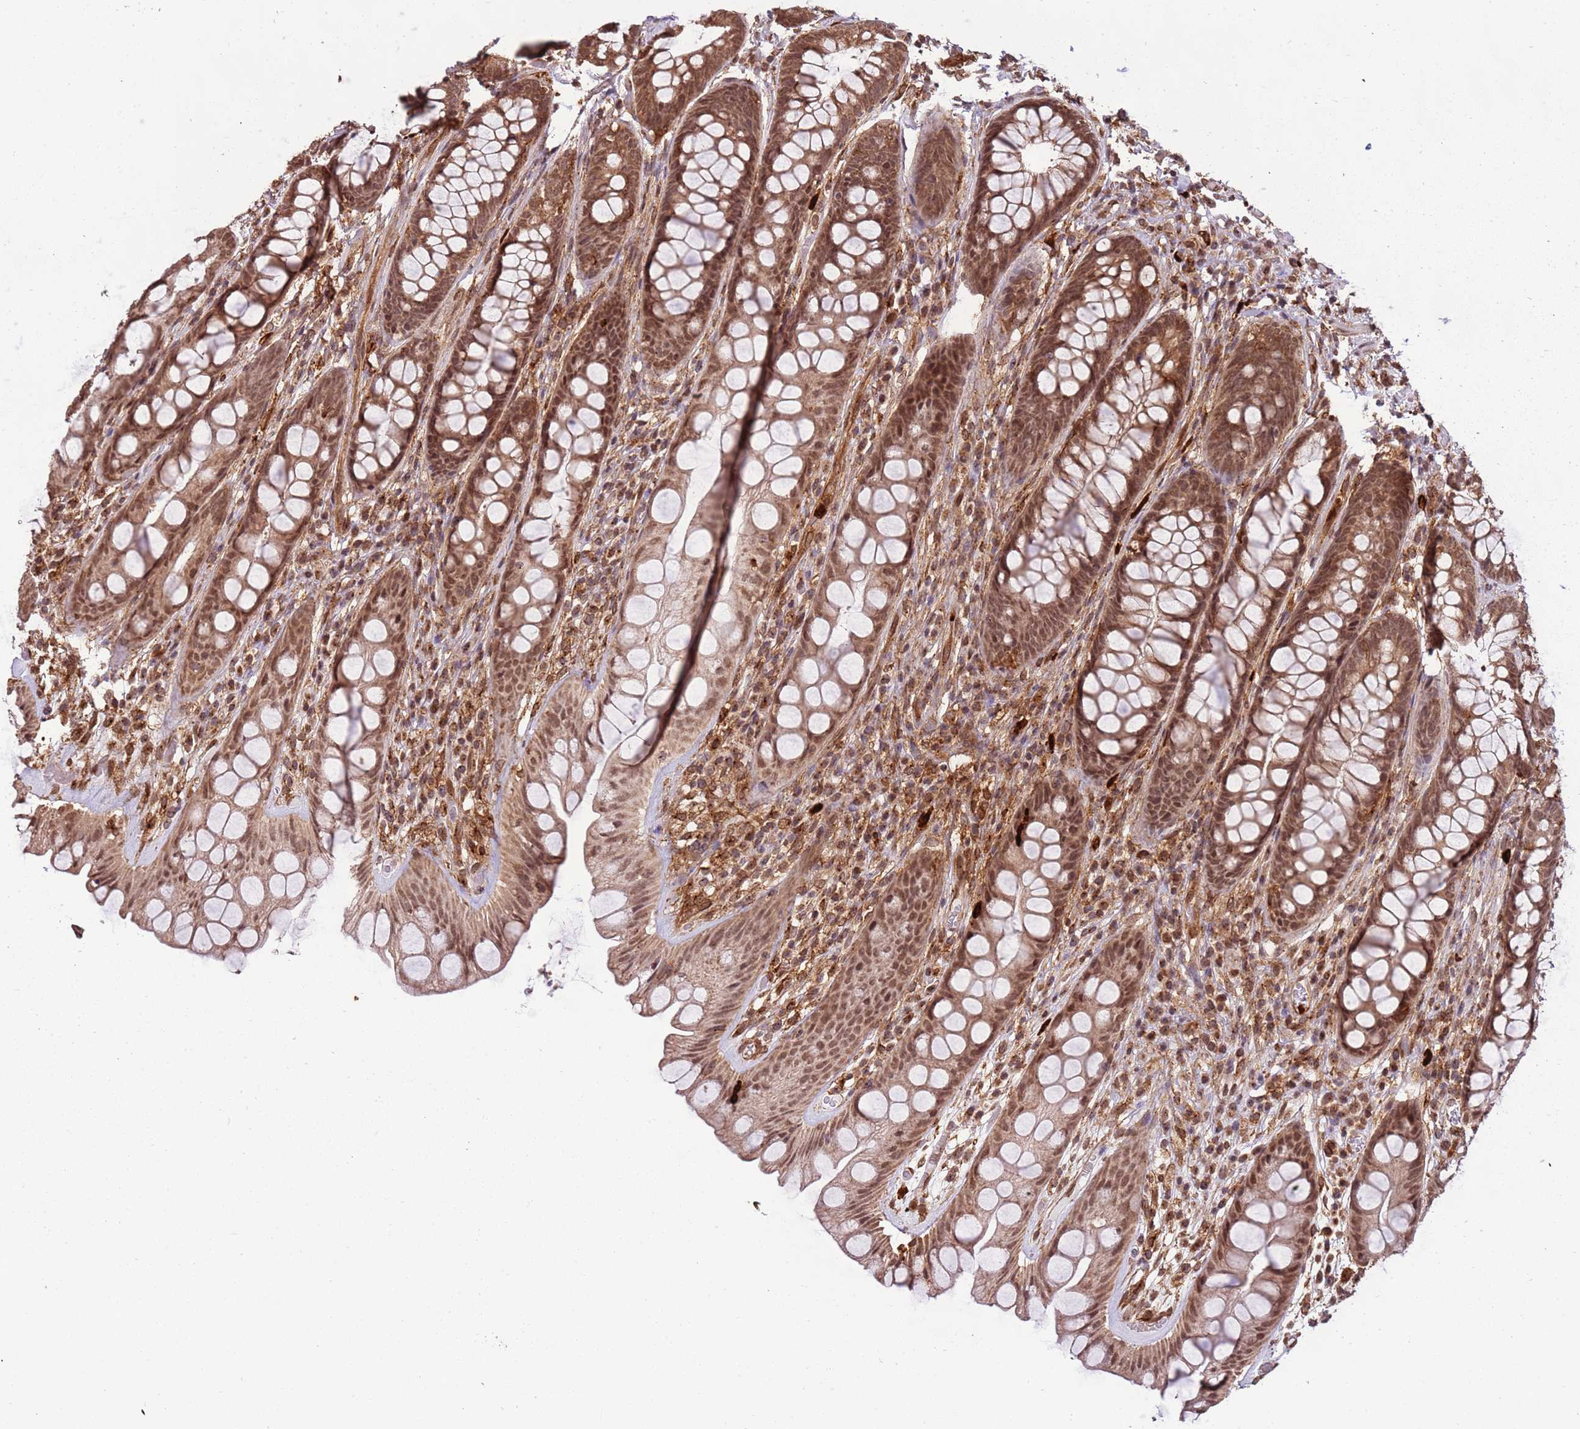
{"staining": {"intensity": "moderate", "quantity": ">75%", "location": "cytoplasmic/membranous,nuclear"}, "tissue": "rectum", "cell_type": "Glandular cells", "image_type": "normal", "snomed": [{"axis": "morphology", "description": "Normal tissue, NOS"}, {"axis": "topography", "description": "Rectum"}], "caption": "Protein analysis of unremarkable rectum demonstrates moderate cytoplasmic/membranous,nuclear staining in approximately >75% of glandular cells. The staining was performed using DAB, with brown indicating positive protein expression. Nuclei are stained blue with hematoxylin.", "gene": "CEP170", "patient": {"sex": "male", "age": 74}}